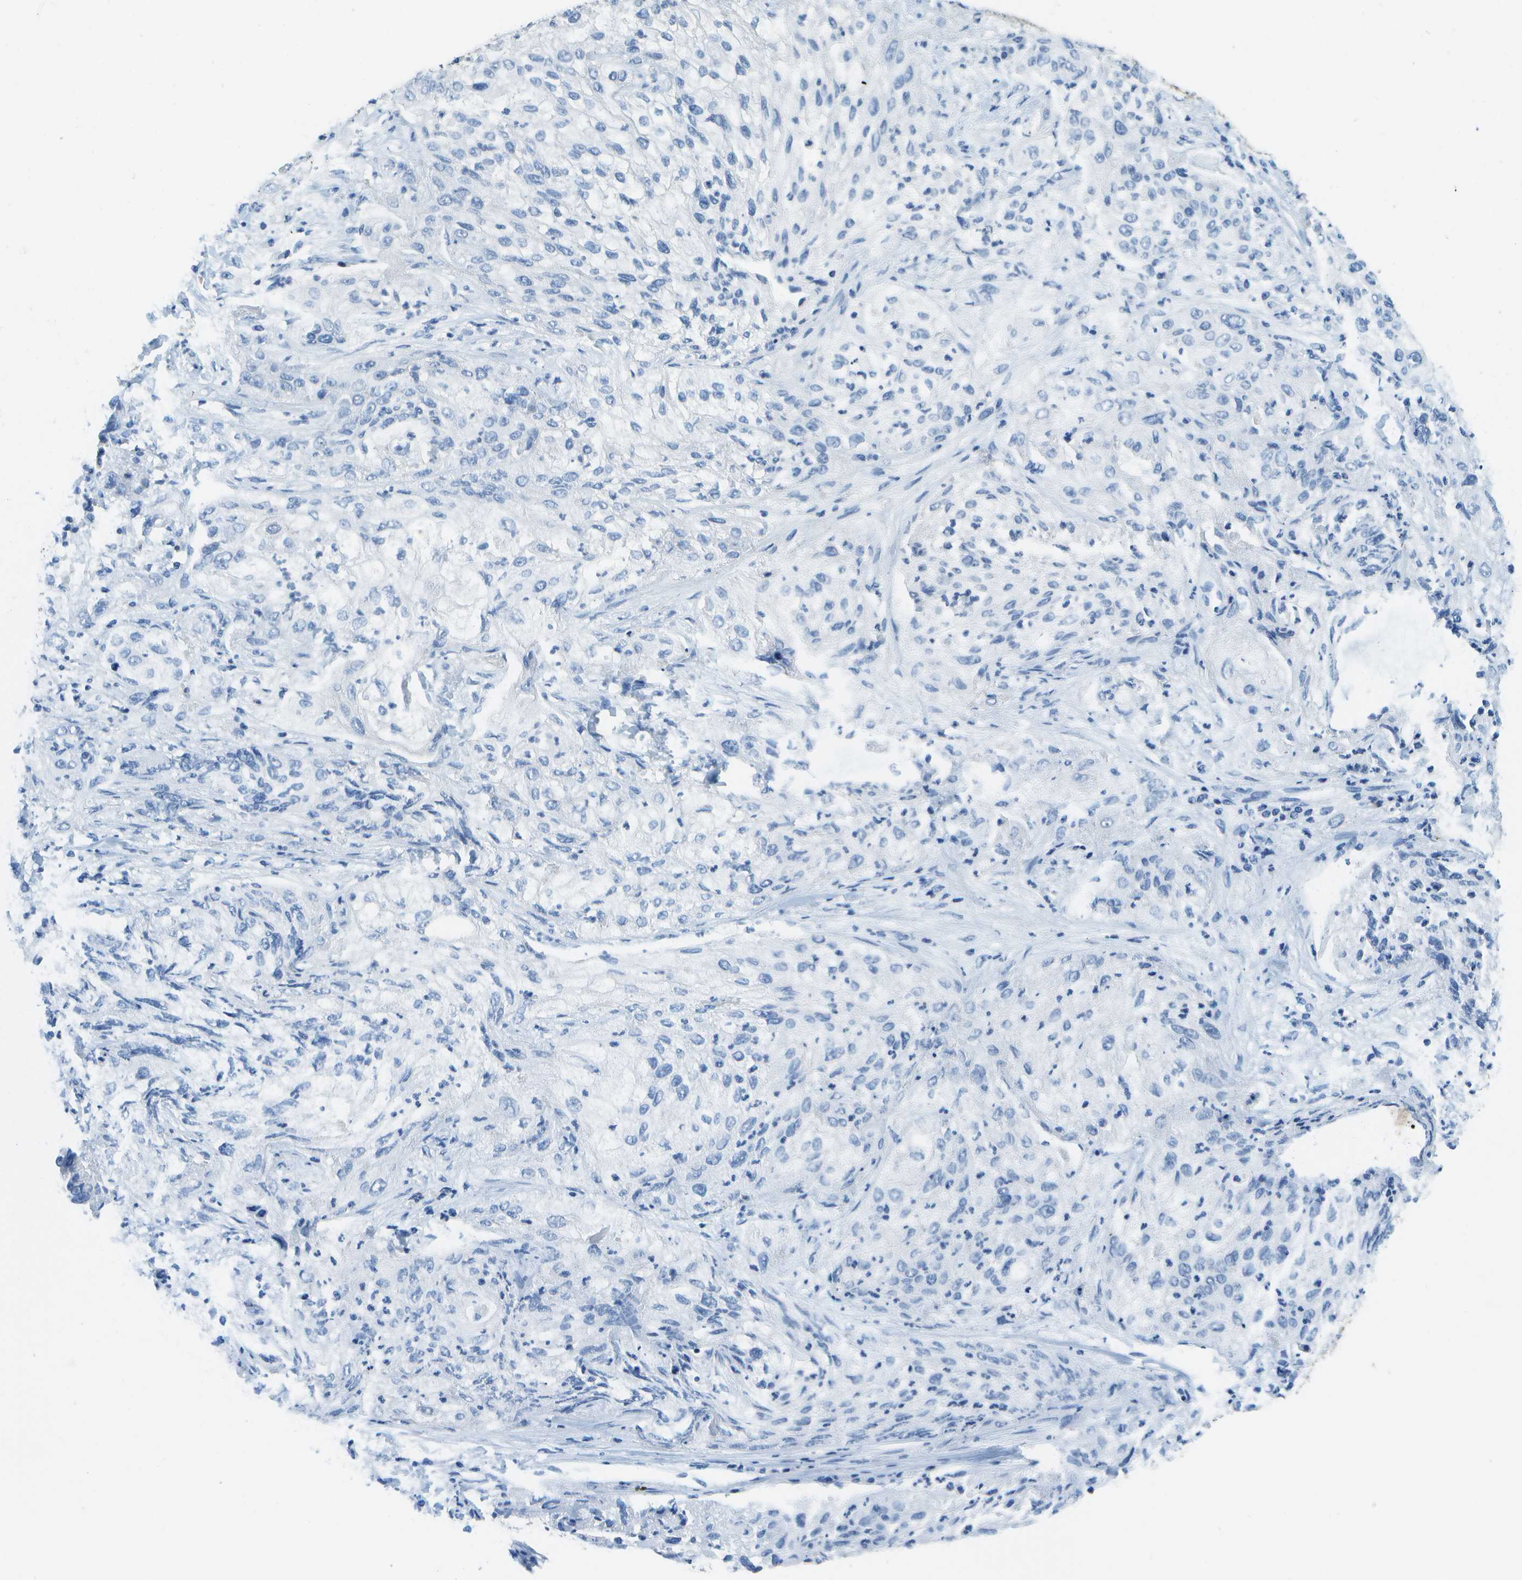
{"staining": {"intensity": "moderate", "quantity": "<25%", "location": "cytoplasmic/membranous"}, "tissue": "lung cancer", "cell_type": "Tumor cells", "image_type": "cancer", "snomed": [{"axis": "morphology", "description": "Inflammation, NOS"}, {"axis": "morphology", "description": "Squamous cell carcinoma, NOS"}, {"axis": "topography", "description": "Lymph node"}, {"axis": "topography", "description": "Soft tissue"}, {"axis": "topography", "description": "Lung"}], "caption": "The immunohistochemical stain labels moderate cytoplasmic/membranous staining in tumor cells of squamous cell carcinoma (lung) tissue. Nuclei are stained in blue.", "gene": "CLTC", "patient": {"sex": "male", "age": 66}}